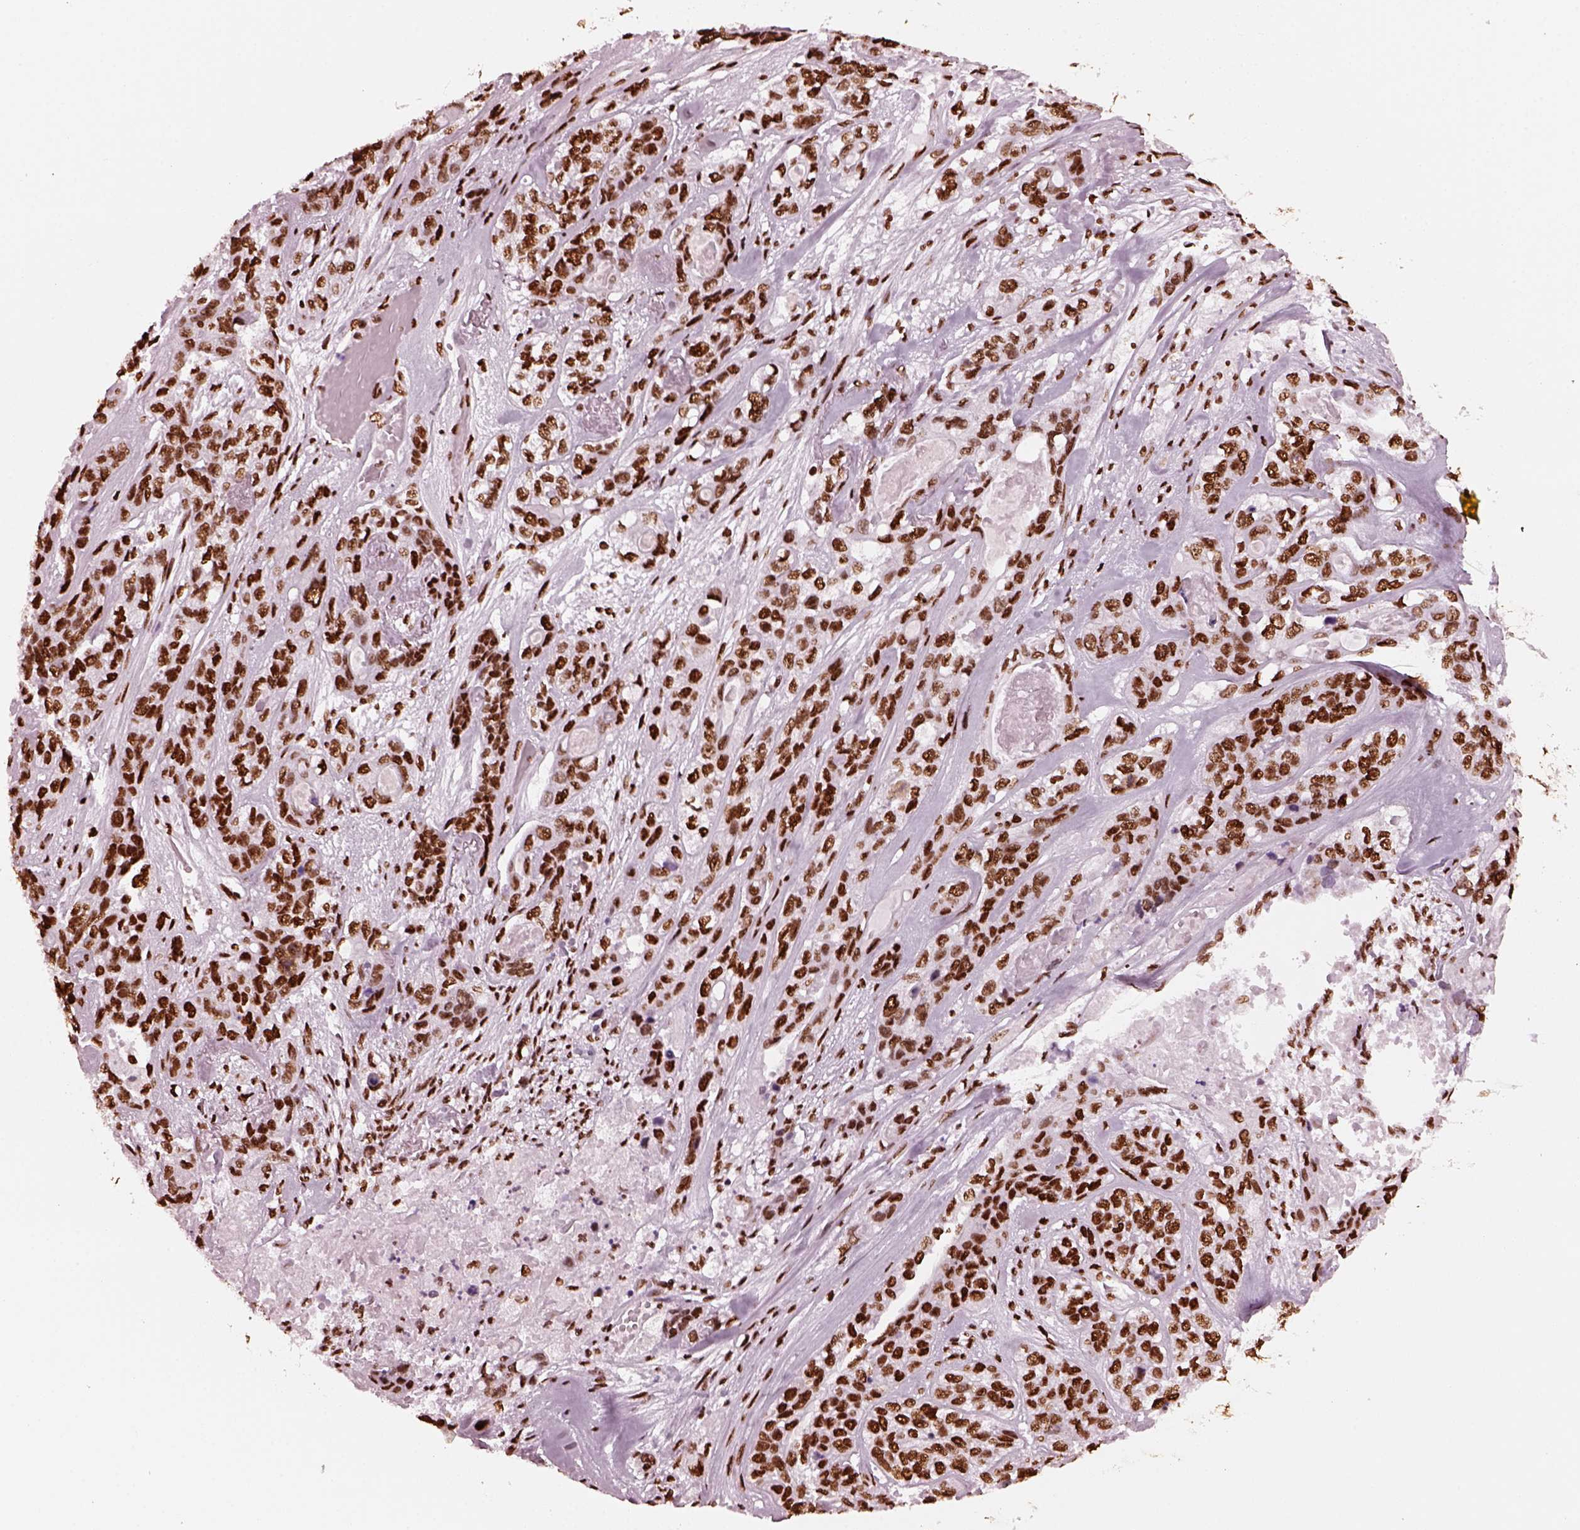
{"staining": {"intensity": "strong", "quantity": ">75%", "location": "nuclear"}, "tissue": "lung cancer", "cell_type": "Tumor cells", "image_type": "cancer", "snomed": [{"axis": "morphology", "description": "Squamous cell carcinoma, NOS"}, {"axis": "topography", "description": "Lung"}], "caption": "Immunohistochemical staining of human lung cancer demonstrates strong nuclear protein staining in approximately >75% of tumor cells.", "gene": "CBFA2T3", "patient": {"sex": "female", "age": 70}}